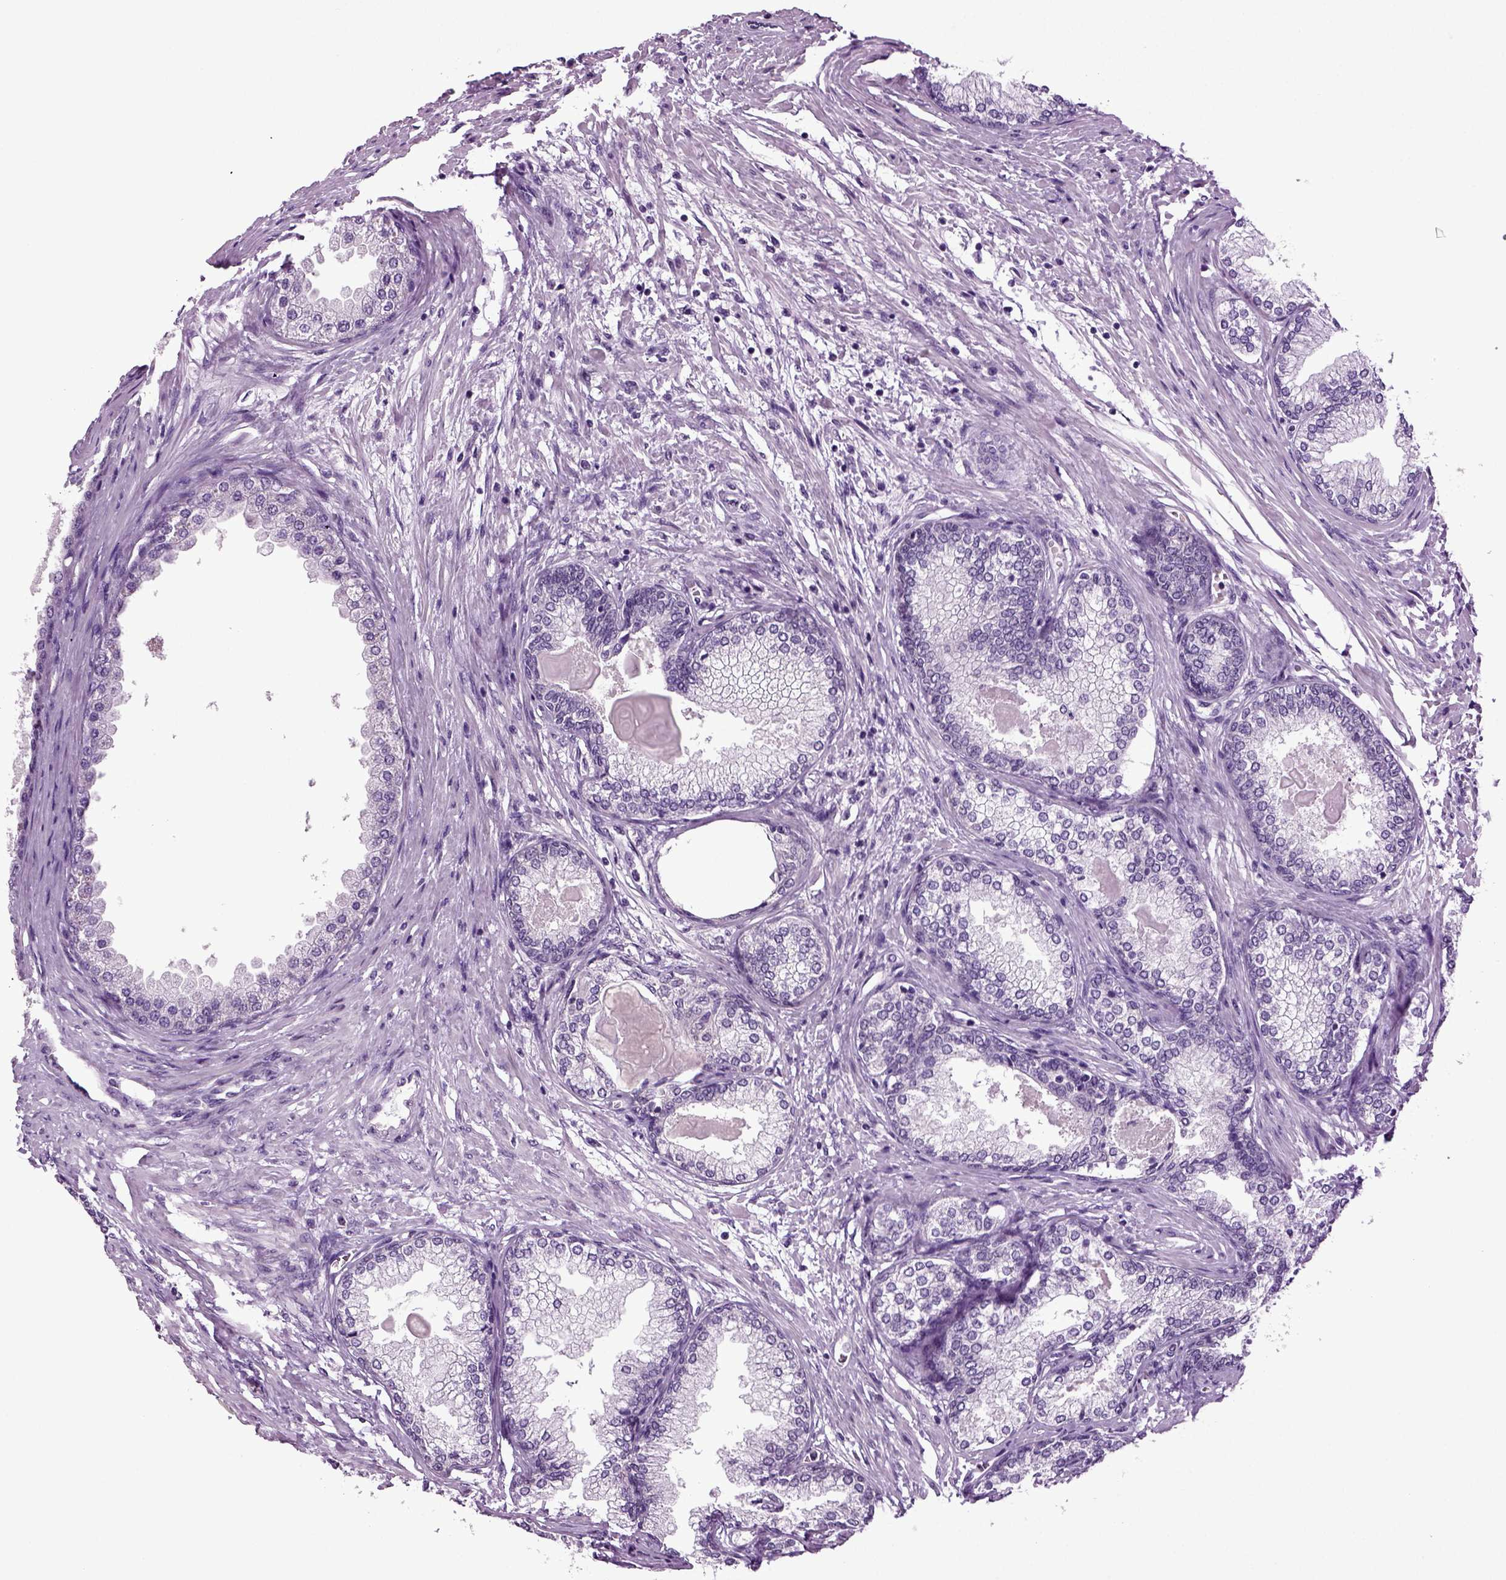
{"staining": {"intensity": "negative", "quantity": "none", "location": "none"}, "tissue": "prostate", "cell_type": "Glandular cells", "image_type": "normal", "snomed": [{"axis": "morphology", "description": "Normal tissue, NOS"}, {"axis": "topography", "description": "Prostate"}], "caption": "An IHC image of normal prostate is shown. There is no staining in glandular cells of prostate. The staining is performed using DAB (3,3'-diaminobenzidine) brown chromogen with nuclei counter-stained in using hematoxylin.", "gene": "PLCH2", "patient": {"sex": "male", "age": 72}}